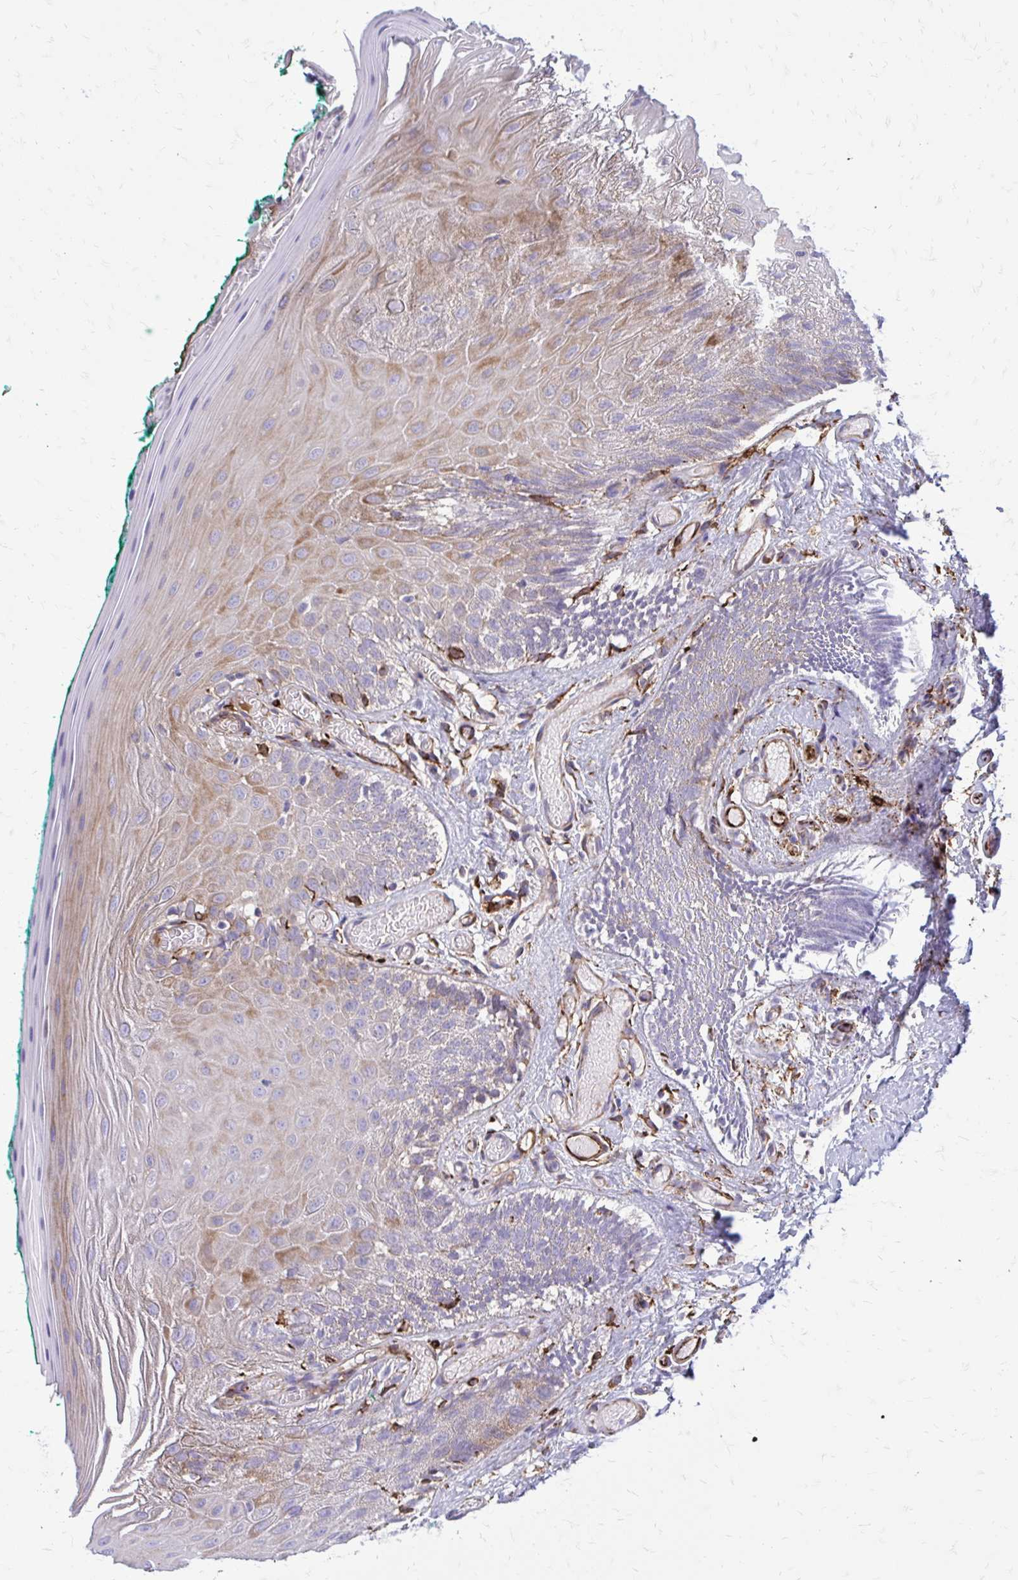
{"staining": {"intensity": "strong", "quantity": "25%-75%", "location": "cytoplasmic/membranous"}, "tissue": "oral mucosa", "cell_type": "Squamous epithelial cells", "image_type": "normal", "snomed": [{"axis": "morphology", "description": "Normal tissue, NOS"}, {"axis": "topography", "description": "Oral tissue"}], "caption": "Brown immunohistochemical staining in unremarkable human oral mucosa exhibits strong cytoplasmic/membranous positivity in about 25%-75% of squamous epithelial cells. (Stains: DAB (3,3'-diaminobenzidine) in brown, nuclei in blue, Microscopy: brightfield microscopy at high magnification).", "gene": "BEND5", "patient": {"sex": "female", "age": 40}}